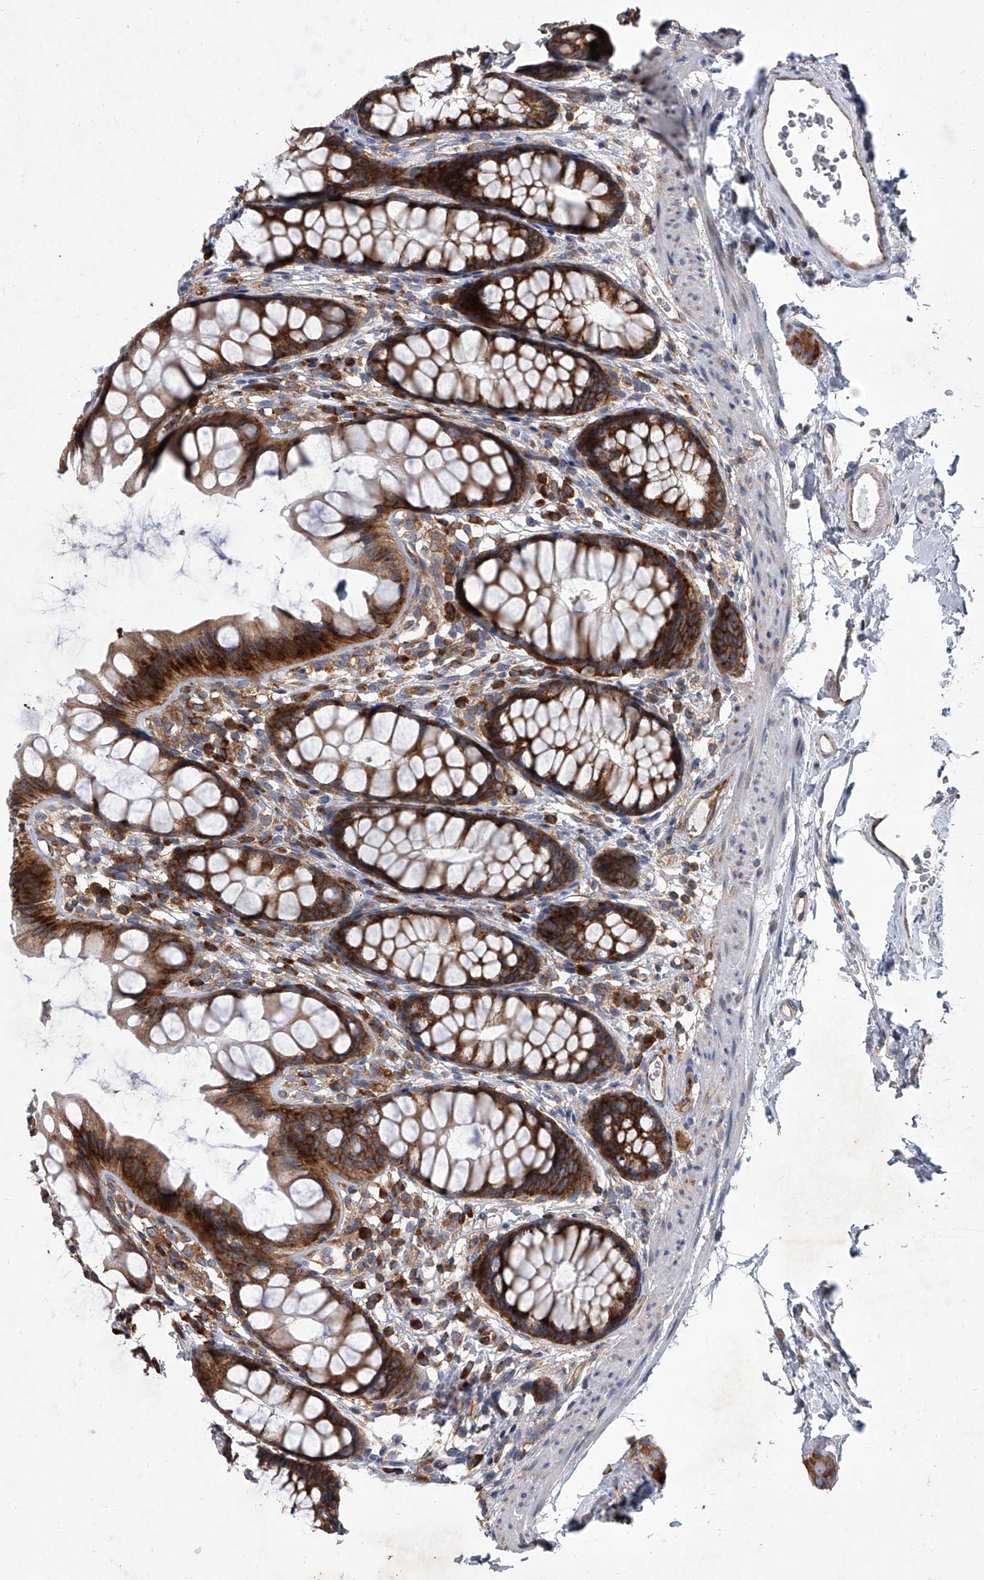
{"staining": {"intensity": "moderate", "quantity": ">75%", "location": "cytoplasmic/membranous"}, "tissue": "rectum", "cell_type": "Glandular cells", "image_type": "normal", "snomed": [{"axis": "morphology", "description": "Normal tissue, NOS"}, {"axis": "topography", "description": "Rectum"}], "caption": "Immunohistochemical staining of benign rectum demonstrates >75% levels of moderate cytoplasmic/membranous protein staining in about >75% of glandular cells.", "gene": "EIF2S2", "patient": {"sex": "female", "age": 65}}